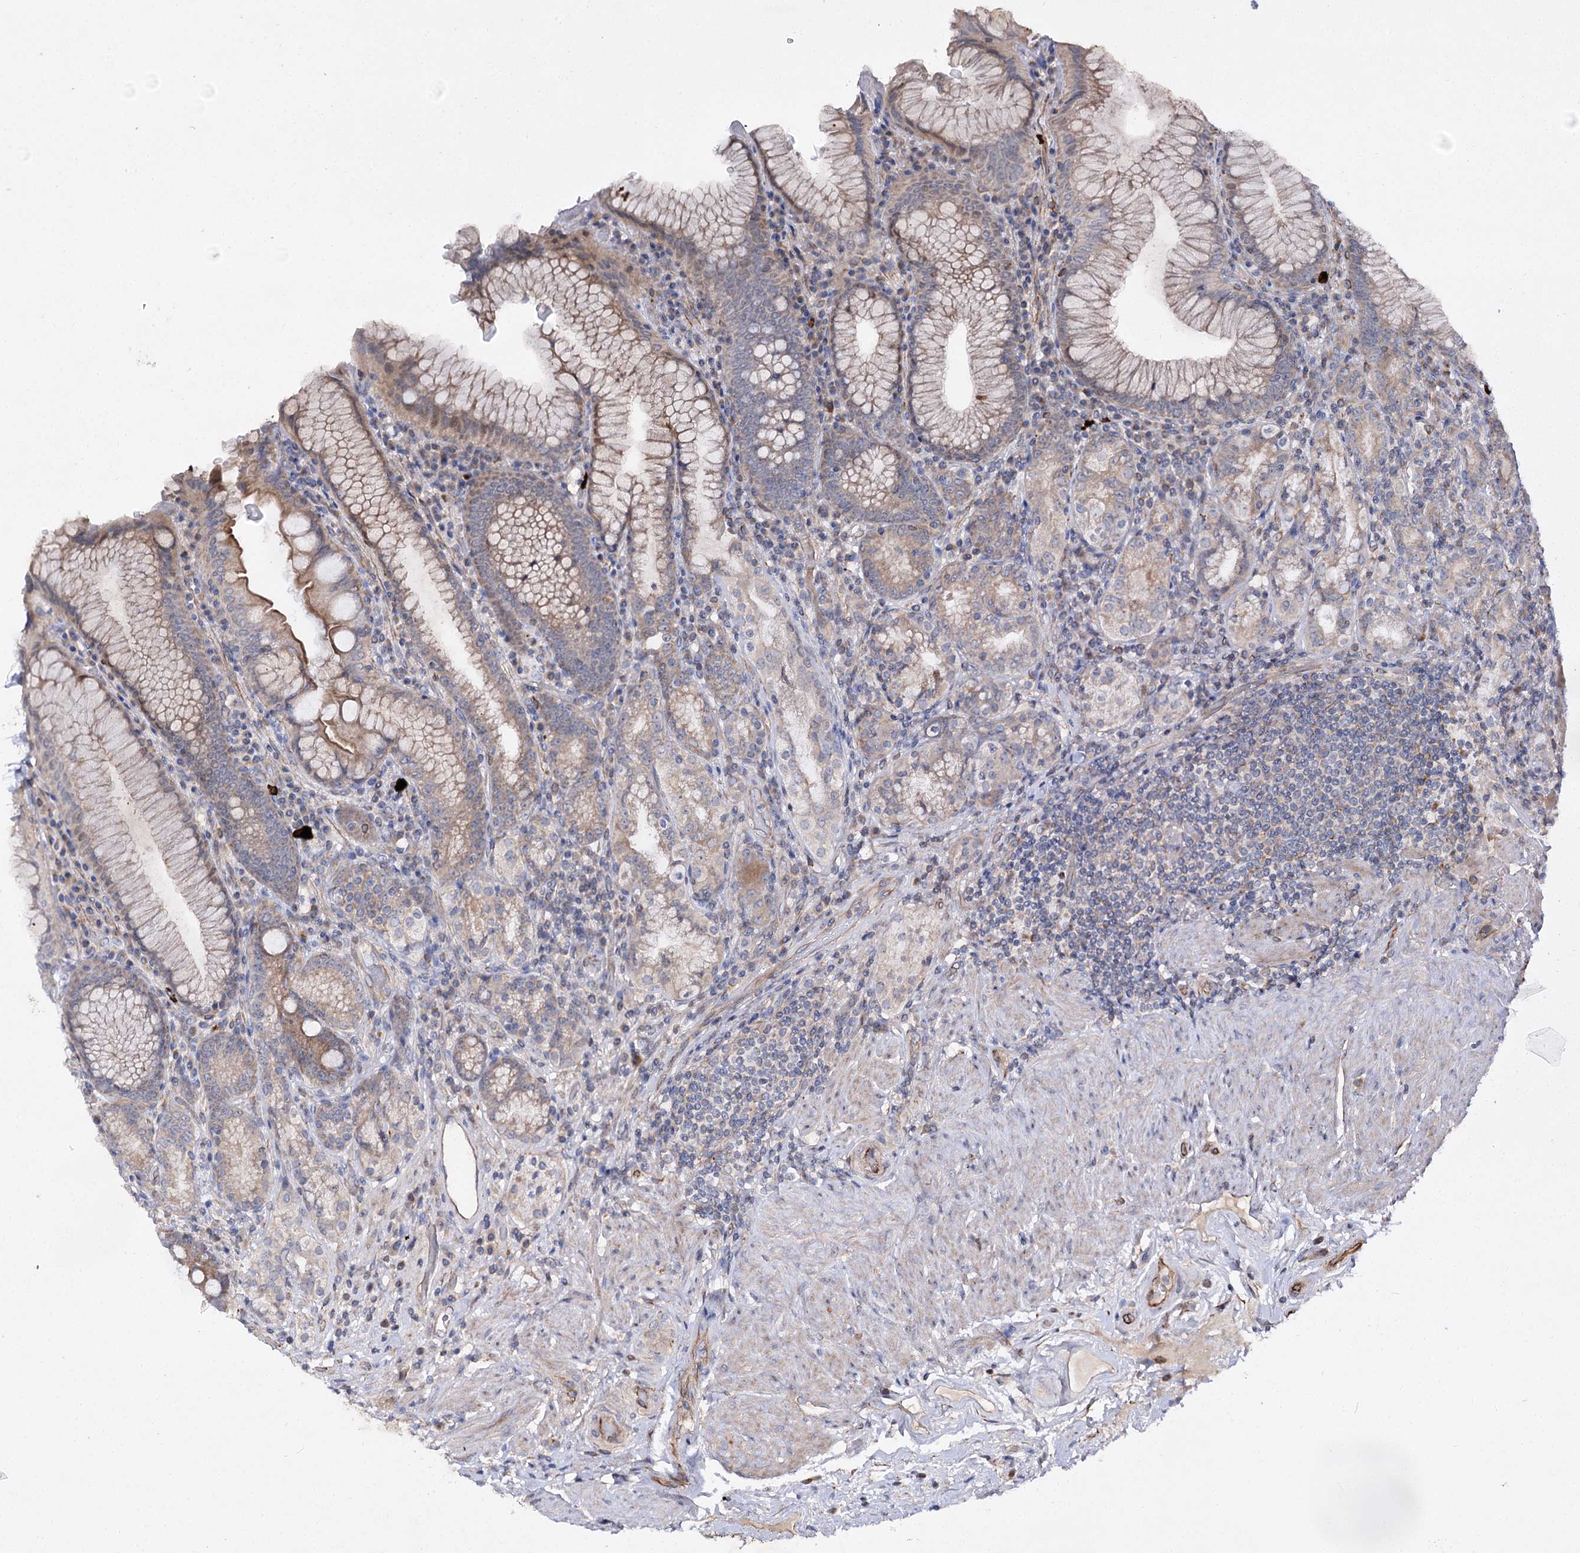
{"staining": {"intensity": "moderate", "quantity": "<25%", "location": "cytoplasmic/membranous"}, "tissue": "stomach", "cell_type": "Glandular cells", "image_type": "normal", "snomed": [{"axis": "morphology", "description": "Normal tissue, NOS"}, {"axis": "topography", "description": "Stomach, upper"}, {"axis": "topography", "description": "Stomach, lower"}], "caption": "Brown immunohistochemical staining in benign human stomach displays moderate cytoplasmic/membranous staining in about <25% of glandular cells. The staining was performed using DAB (3,3'-diaminobenzidine), with brown indicating positive protein expression. Nuclei are stained blue with hematoxylin.", "gene": "KIAA0825", "patient": {"sex": "female", "age": 76}}